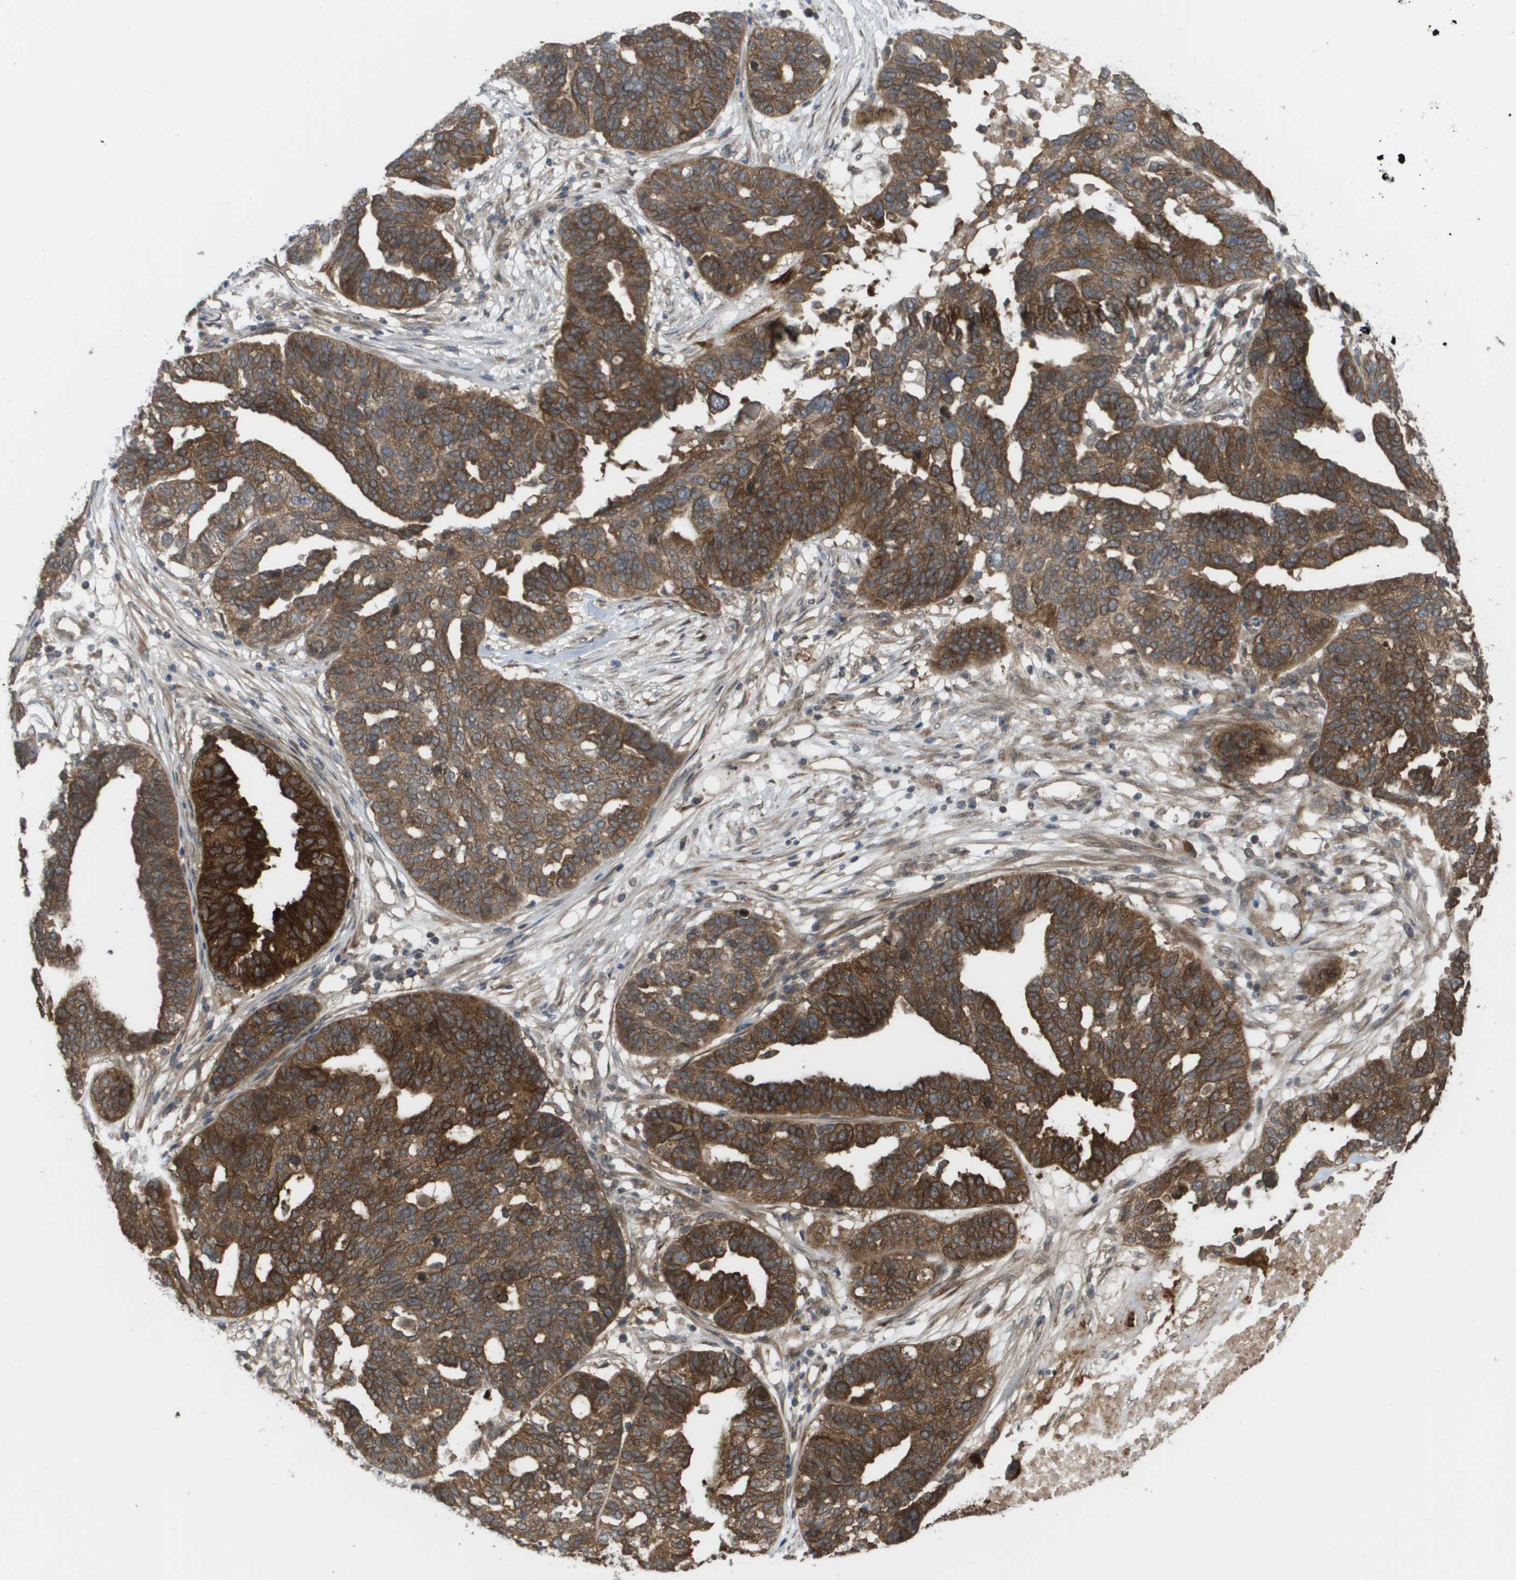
{"staining": {"intensity": "strong", "quantity": ">75%", "location": "cytoplasmic/membranous"}, "tissue": "ovarian cancer", "cell_type": "Tumor cells", "image_type": "cancer", "snomed": [{"axis": "morphology", "description": "Cystadenocarcinoma, serous, NOS"}, {"axis": "topography", "description": "Ovary"}], "caption": "Ovarian serous cystadenocarcinoma was stained to show a protein in brown. There is high levels of strong cytoplasmic/membranous positivity in about >75% of tumor cells.", "gene": "CTPS2", "patient": {"sex": "female", "age": 59}}